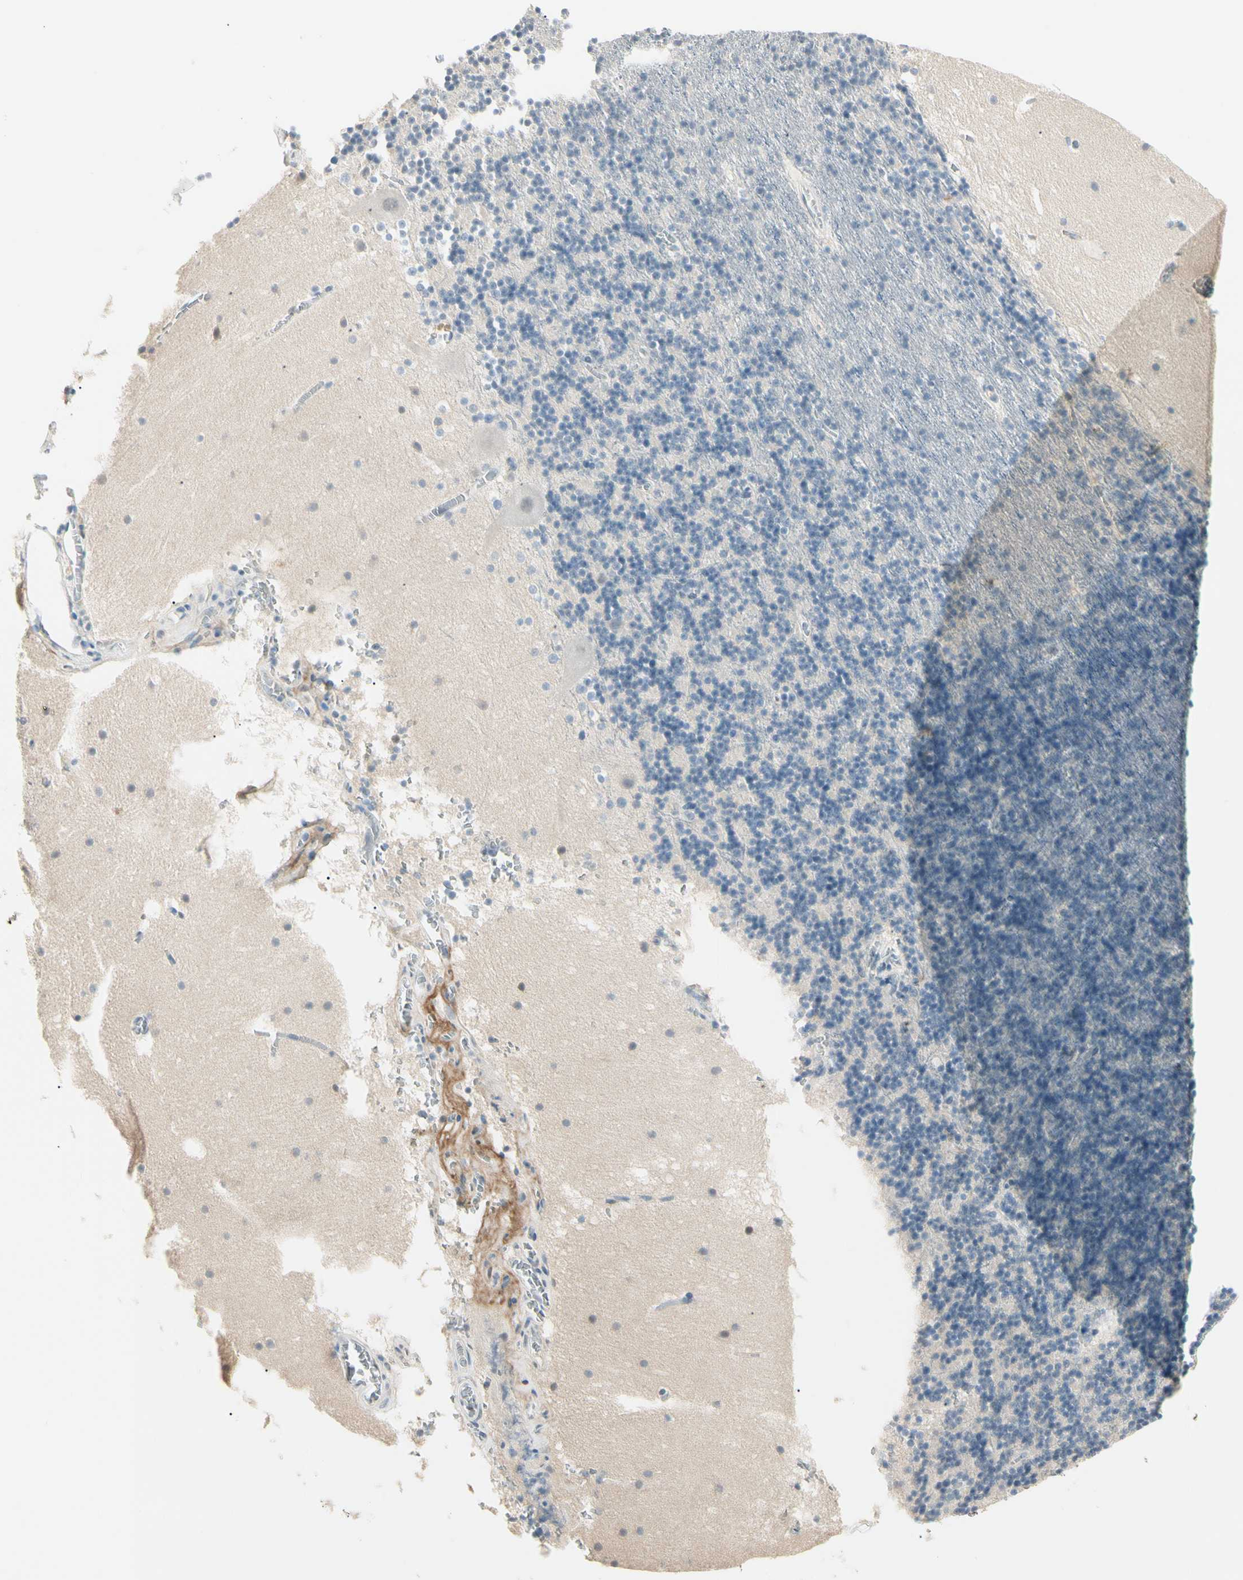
{"staining": {"intensity": "negative", "quantity": "none", "location": "none"}, "tissue": "cerebellum", "cell_type": "Cells in granular layer", "image_type": "normal", "snomed": [{"axis": "morphology", "description": "Normal tissue, NOS"}, {"axis": "topography", "description": "Cerebellum"}], "caption": "Immunohistochemistry (IHC) image of normal human cerebellum stained for a protein (brown), which reveals no staining in cells in granular layer.", "gene": "ASPN", "patient": {"sex": "male", "age": 45}}